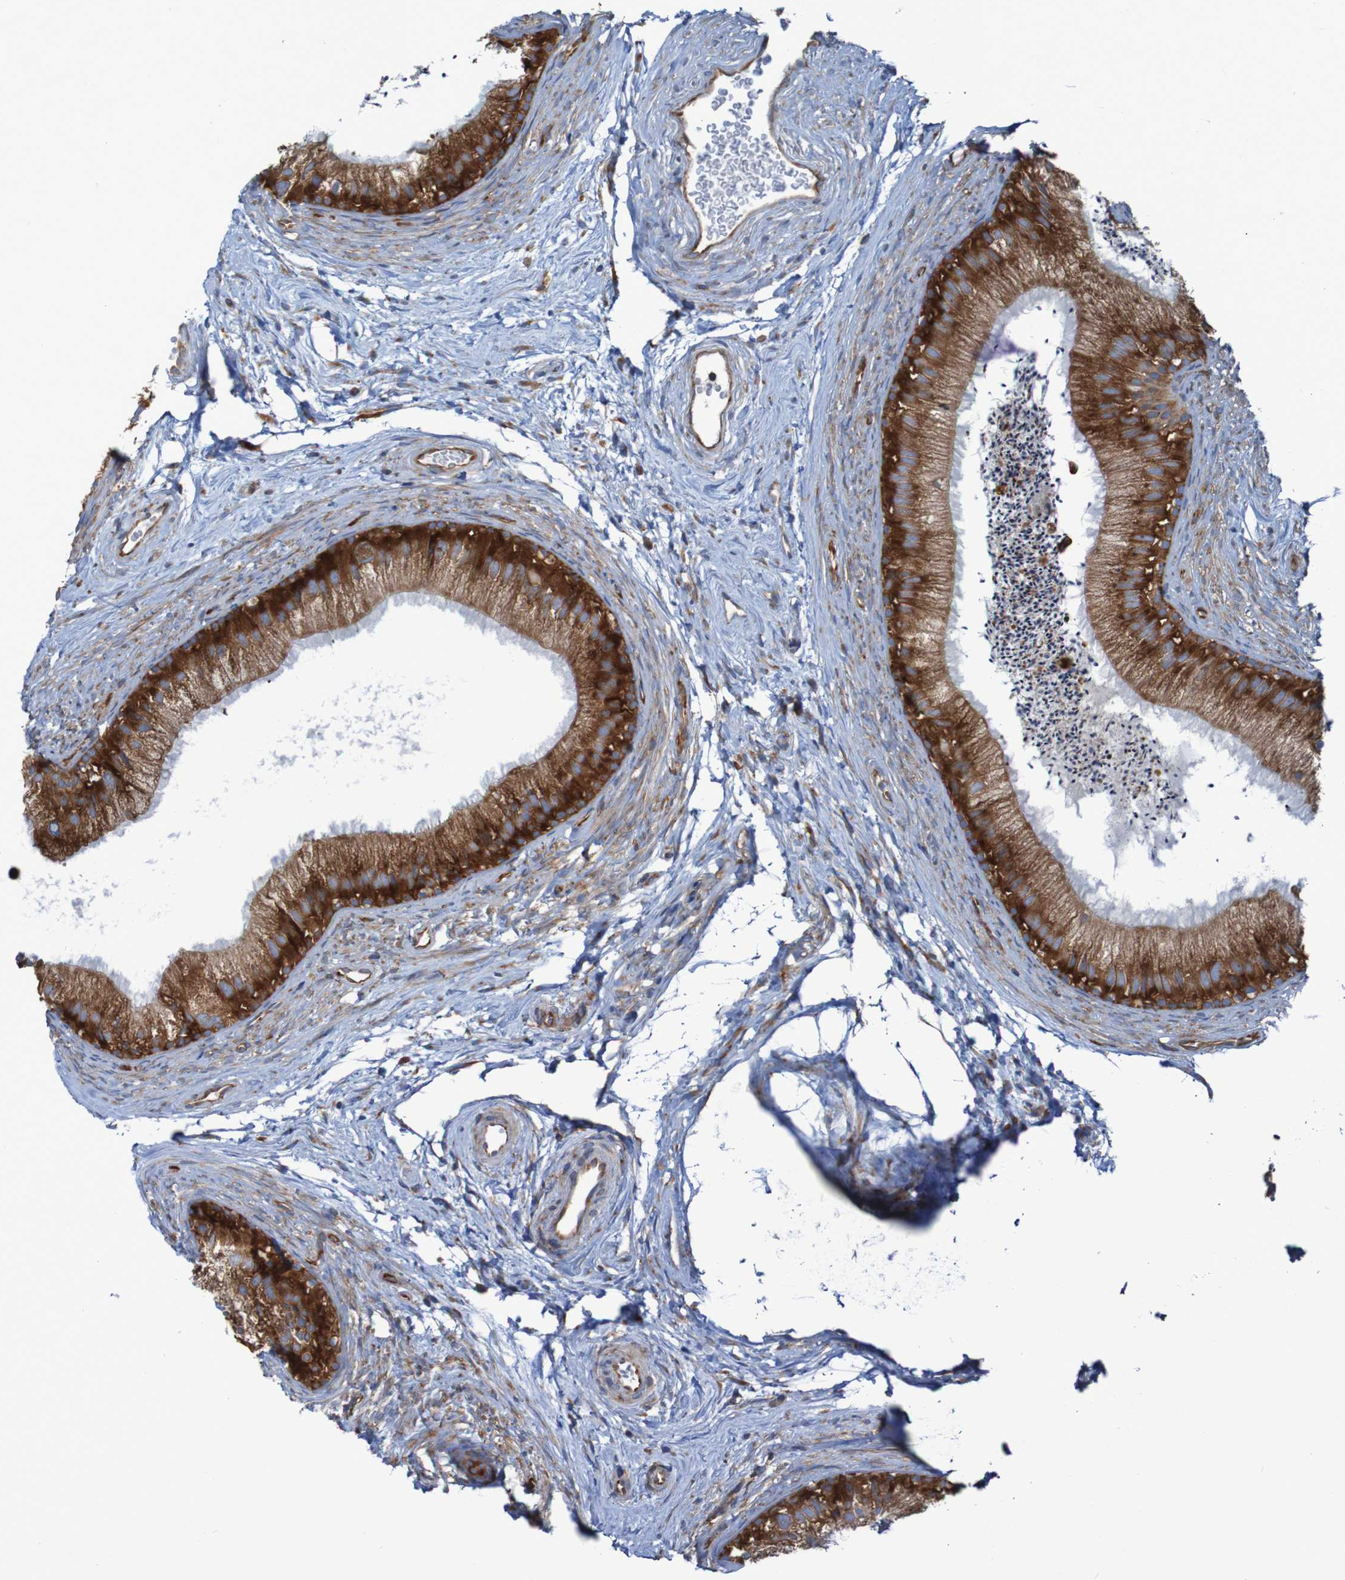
{"staining": {"intensity": "strong", "quantity": ">75%", "location": "cytoplasmic/membranous"}, "tissue": "epididymis", "cell_type": "Glandular cells", "image_type": "normal", "snomed": [{"axis": "morphology", "description": "Normal tissue, NOS"}, {"axis": "topography", "description": "Epididymis"}], "caption": "Protein staining of normal epididymis demonstrates strong cytoplasmic/membranous positivity in about >75% of glandular cells.", "gene": "RPL10", "patient": {"sex": "male", "age": 56}}